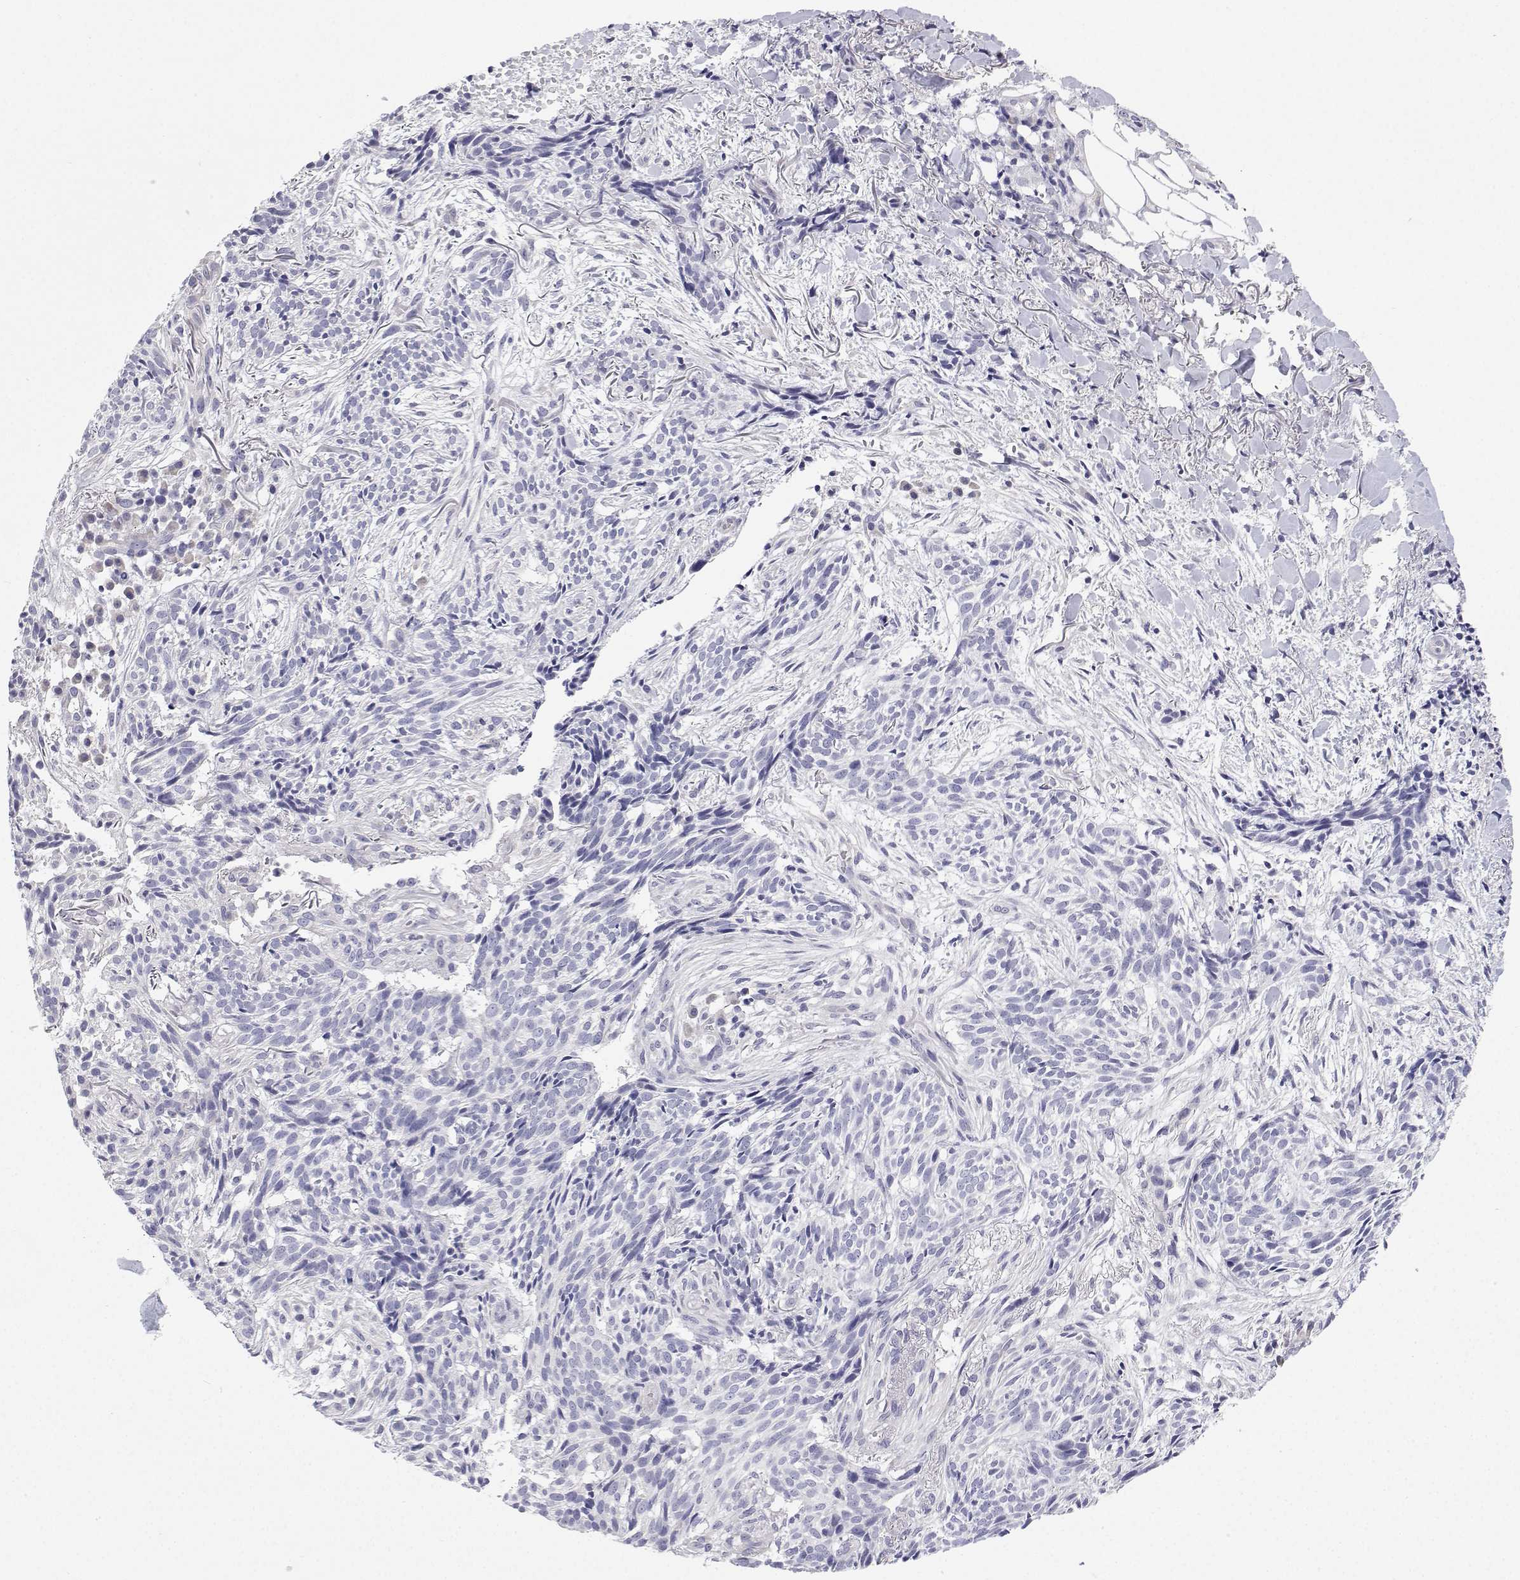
{"staining": {"intensity": "negative", "quantity": "none", "location": "none"}, "tissue": "skin cancer", "cell_type": "Tumor cells", "image_type": "cancer", "snomed": [{"axis": "morphology", "description": "Basal cell carcinoma"}, {"axis": "topography", "description": "Skin"}], "caption": "Immunohistochemical staining of human skin cancer (basal cell carcinoma) exhibits no significant staining in tumor cells.", "gene": "ANKRD65", "patient": {"sex": "male", "age": 71}}